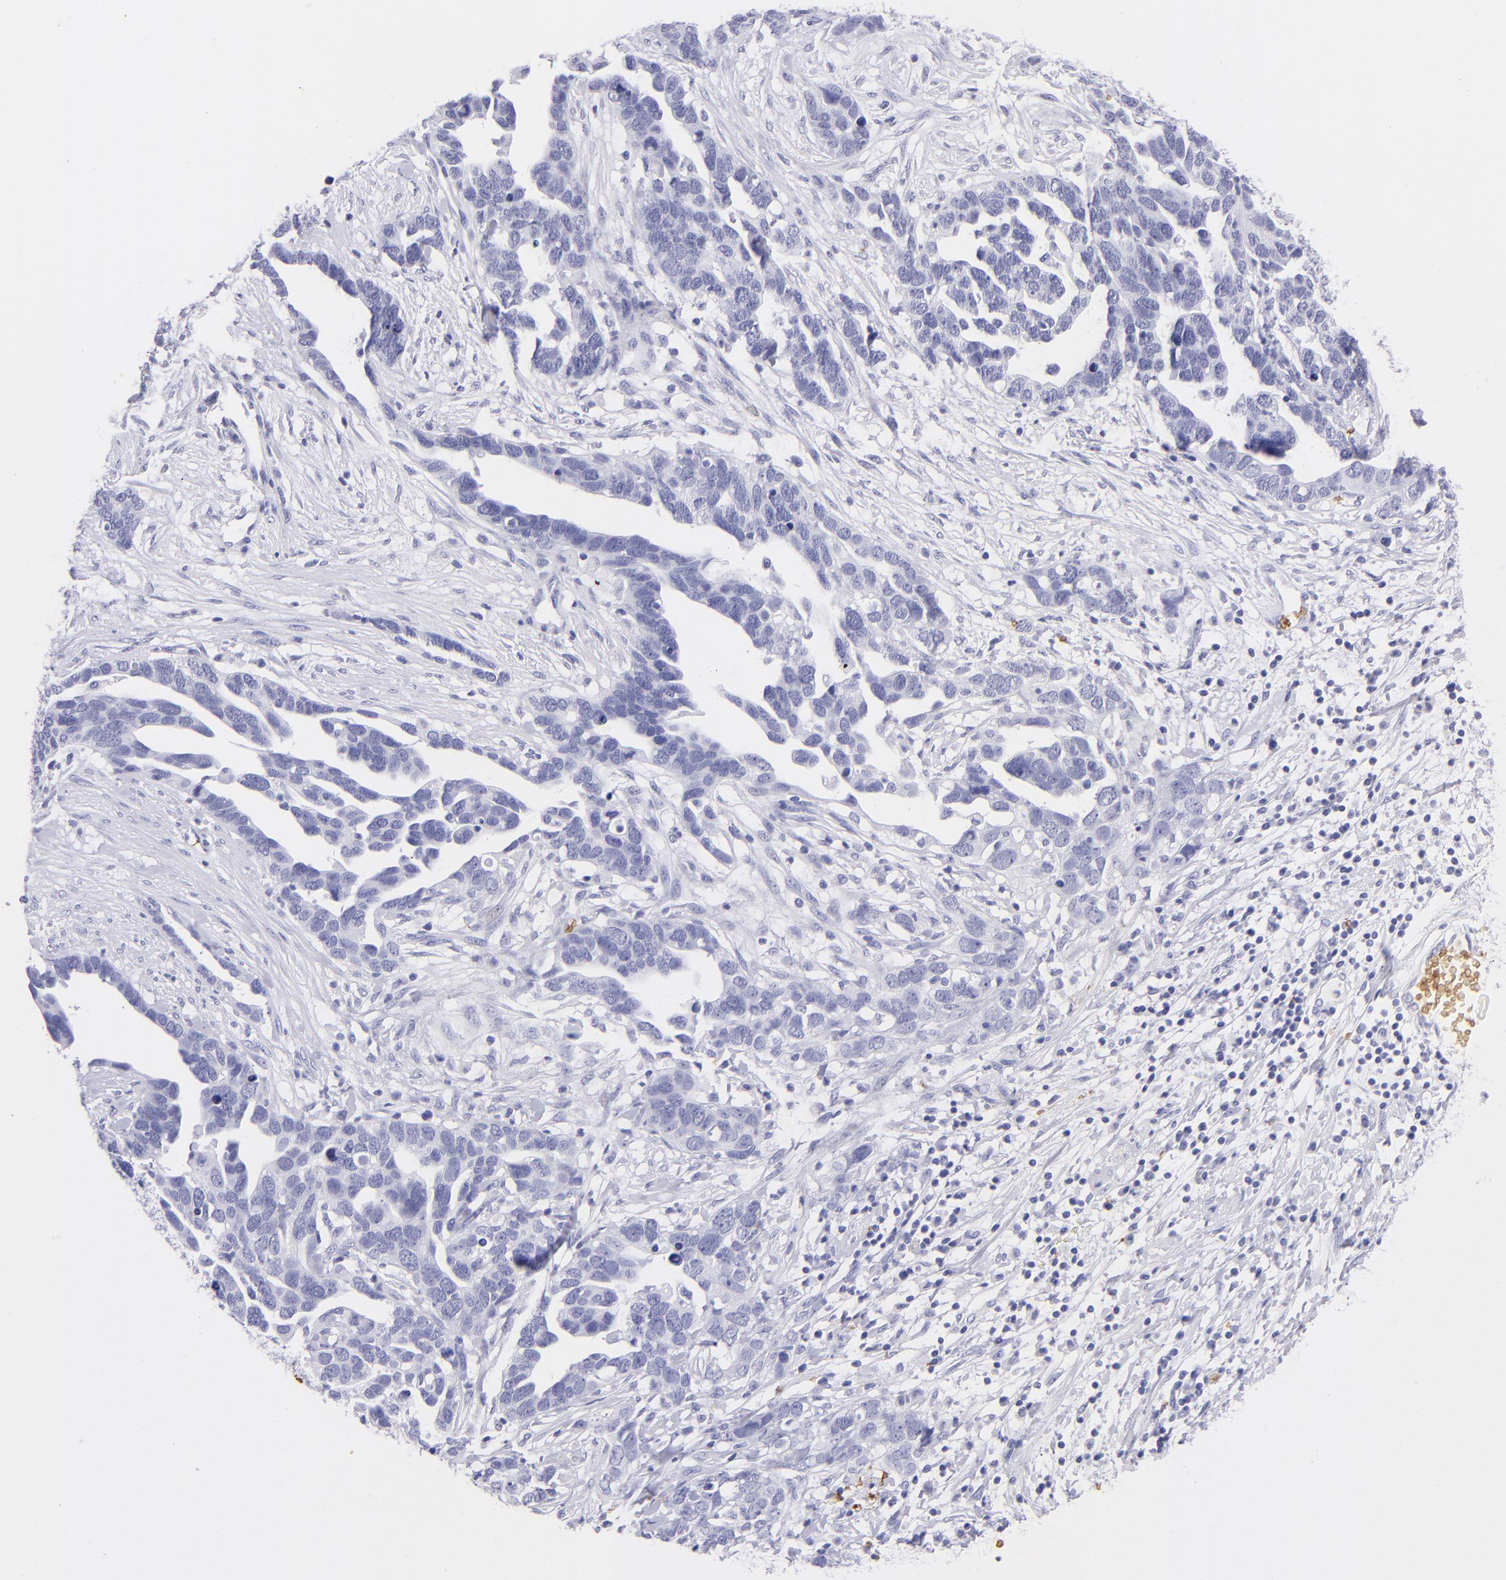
{"staining": {"intensity": "negative", "quantity": "none", "location": "none"}, "tissue": "ovarian cancer", "cell_type": "Tumor cells", "image_type": "cancer", "snomed": [{"axis": "morphology", "description": "Cystadenocarcinoma, serous, NOS"}, {"axis": "topography", "description": "Ovary"}], "caption": "Tumor cells show no significant positivity in ovarian cancer (serous cystadenocarcinoma).", "gene": "GYPA", "patient": {"sex": "female", "age": 54}}